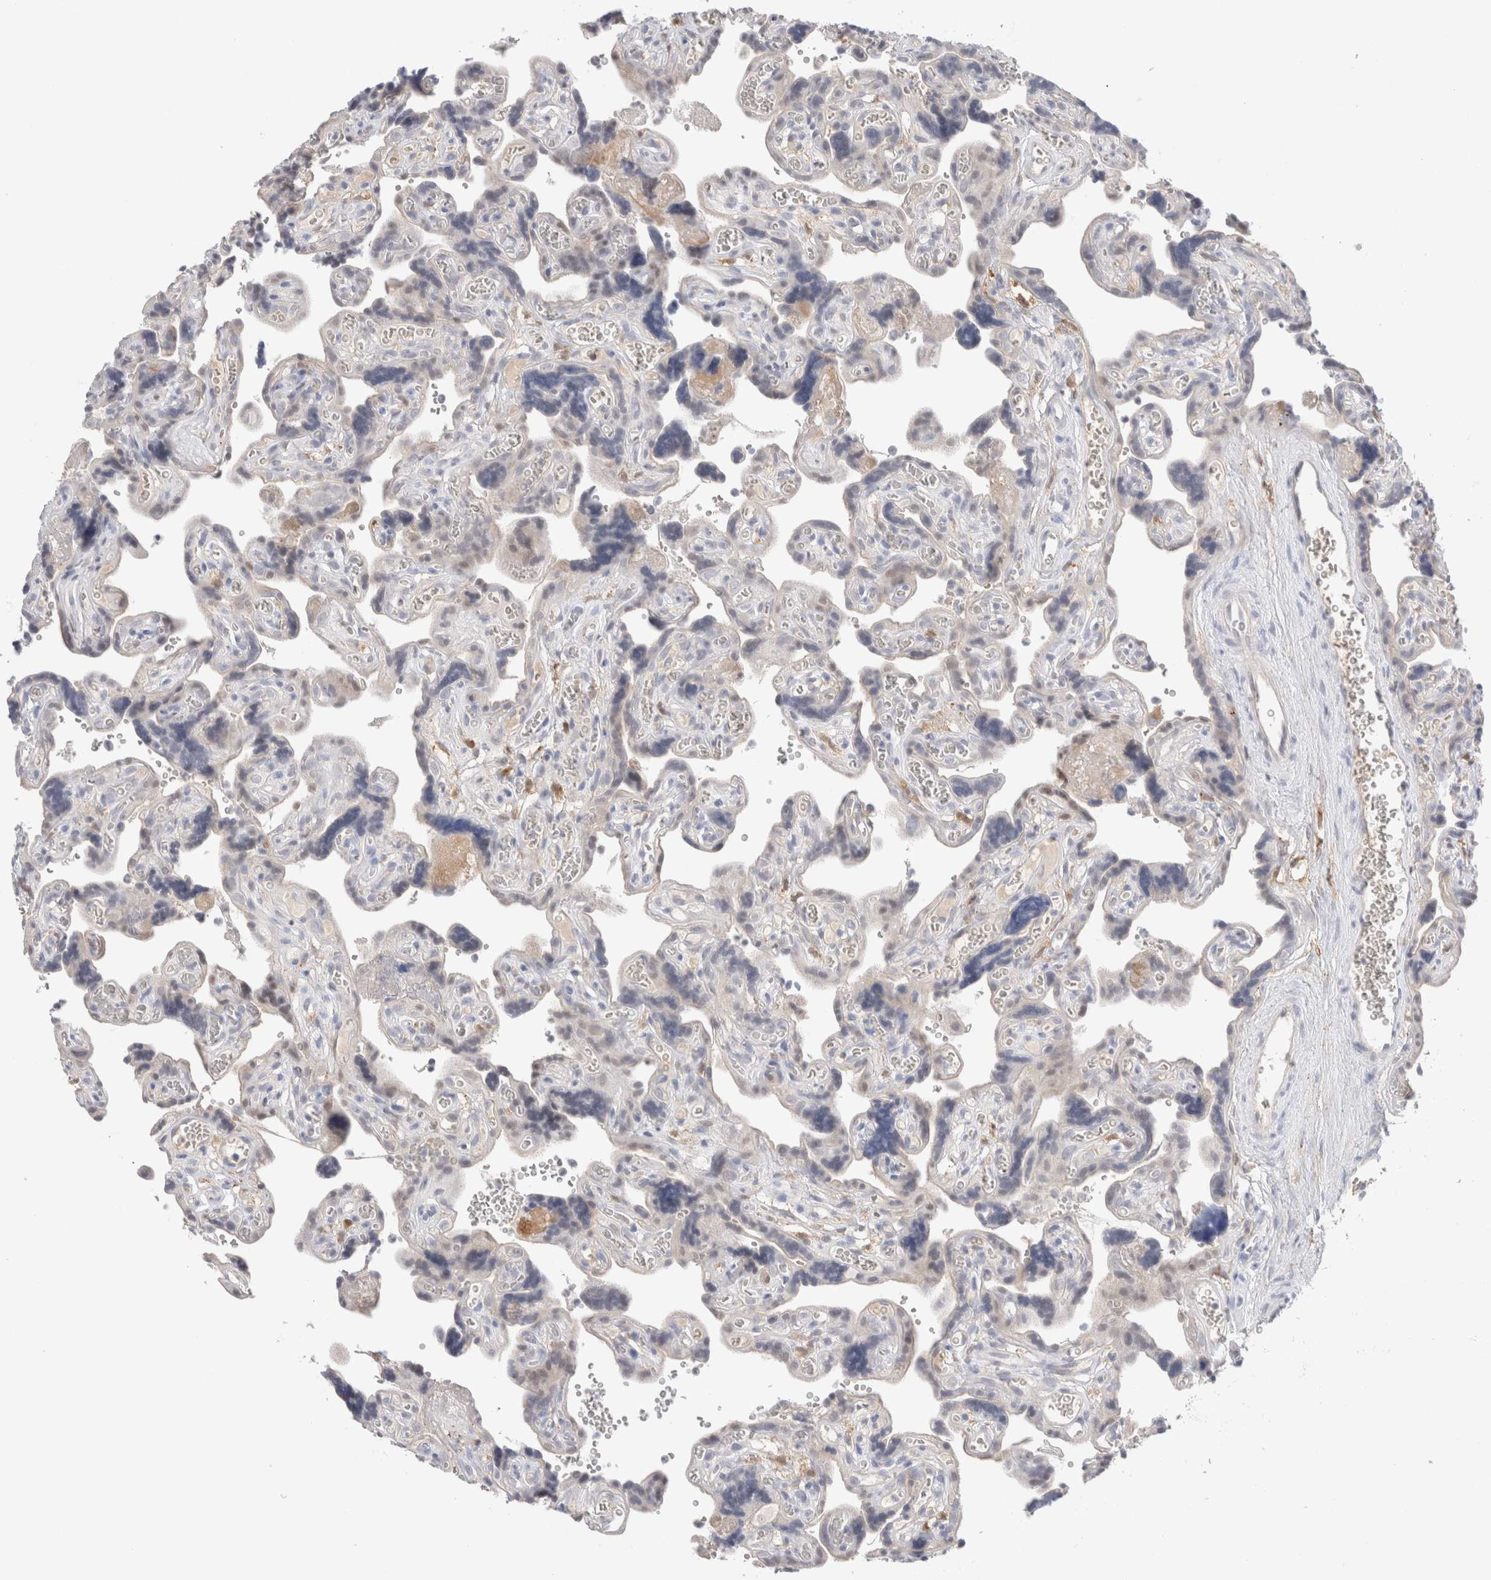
{"staining": {"intensity": "negative", "quantity": "none", "location": "none"}, "tissue": "placenta", "cell_type": "Trophoblastic cells", "image_type": "normal", "snomed": [{"axis": "morphology", "description": "Normal tissue, NOS"}, {"axis": "topography", "description": "Placenta"}], "caption": "Immunohistochemical staining of unremarkable human placenta displays no significant expression in trophoblastic cells.", "gene": "HPGDS", "patient": {"sex": "female", "age": 30}}